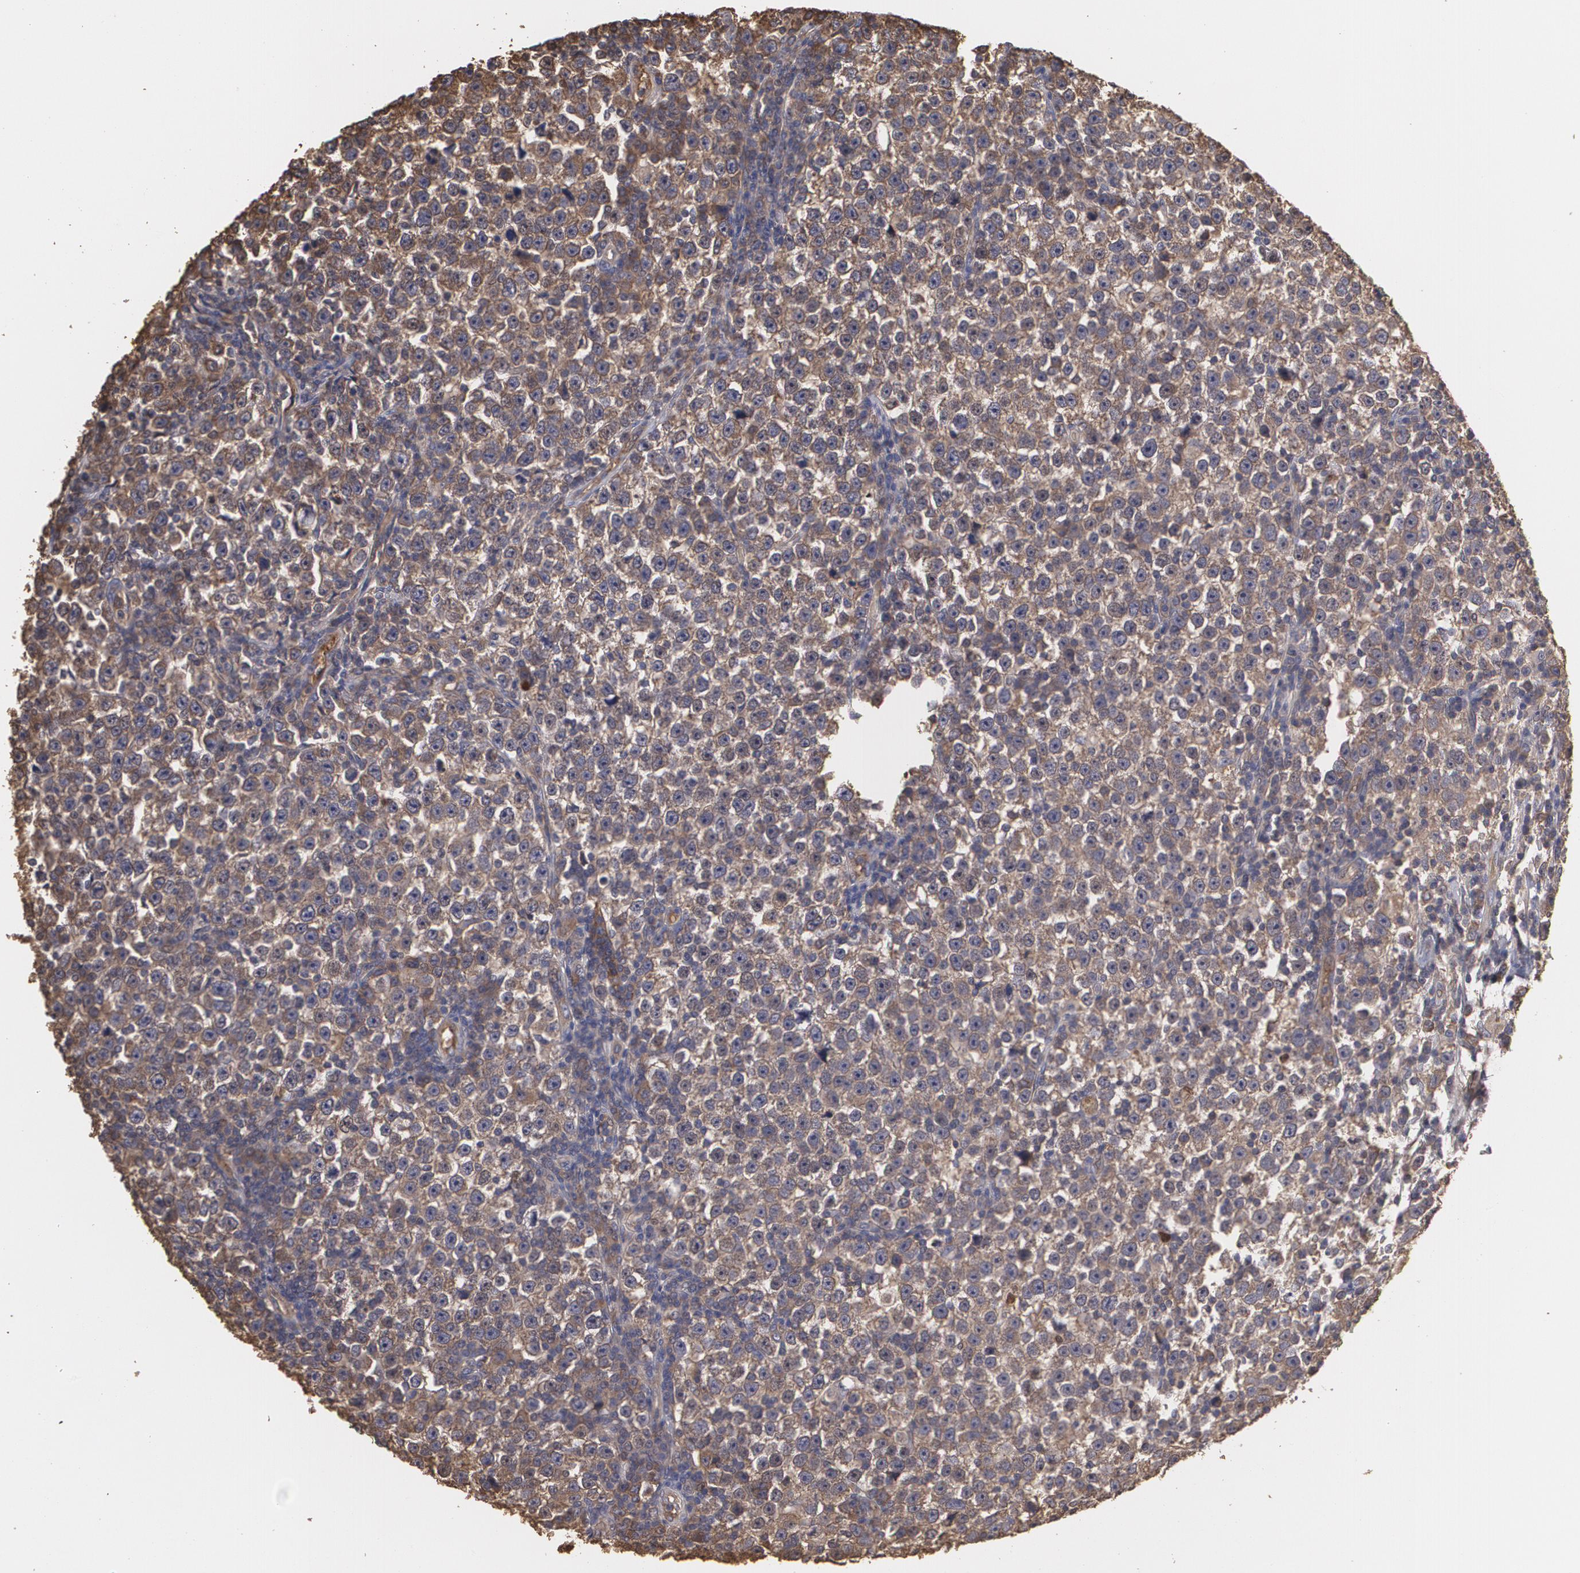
{"staining": {"intensity": "weak", "quantity": ">75%", "location": "cytoplasmic/membranous"}, "tissue": "testis cancer", "cell_type": "Tumor cells", "image_type": "cancer", "snomed": [{"axis": "morphology", "description": "Seminoma, NOS"}, {"axis": "topography", "description": "Testis"}], "caption": "Immunohistochemistry histopathology image of seminoma (testis) stained for a protein (brown), which demonstrates low levels of weak cytoplasmic/membranous expression in approximately >75% of tumor cells.", "gene": "PON1", "patient": {"sex": "male", "age": 43}}